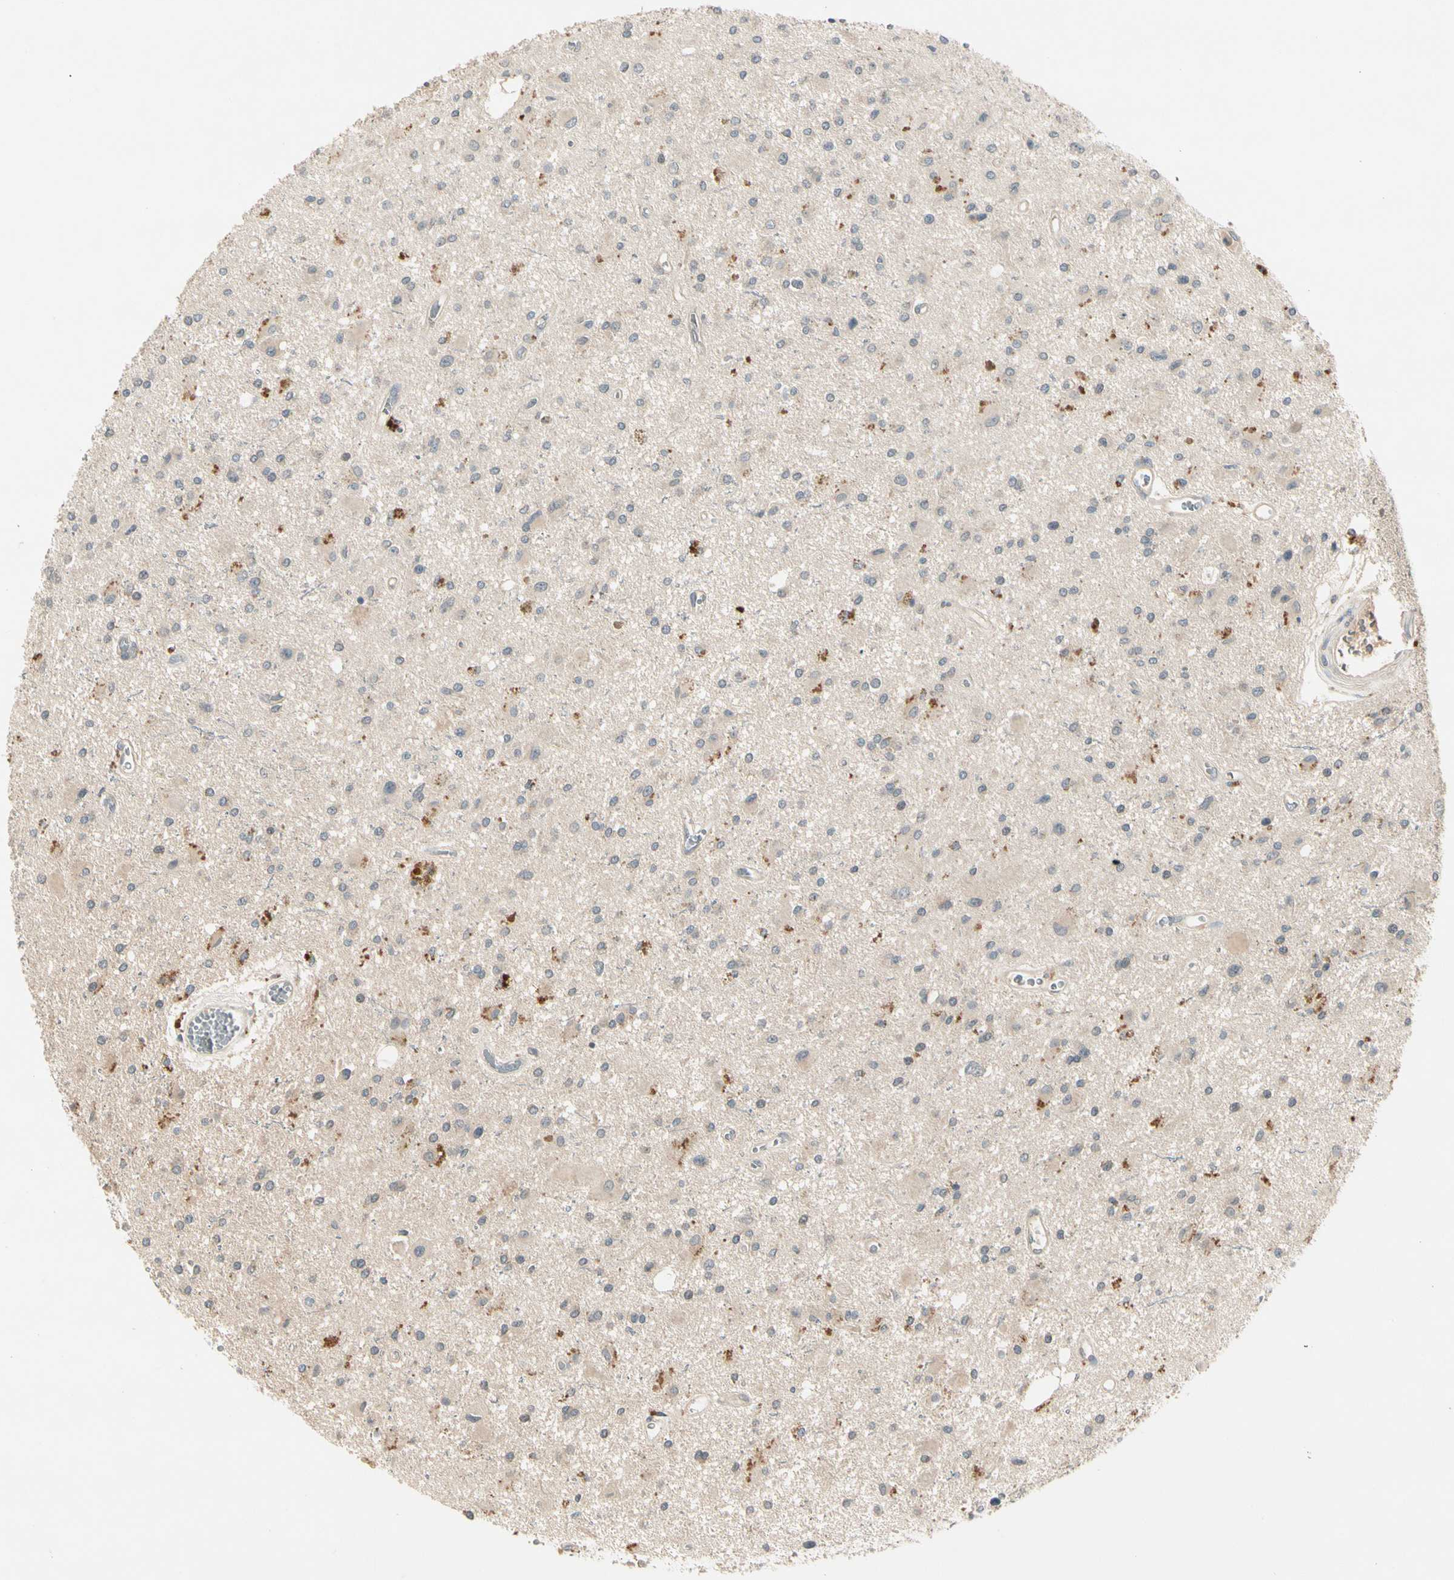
{"staining": {"intensity": "moderate", "quantity": "<25%", "location": "cytoplasmic/membranous"}, "tissue": "glioma", "cell_type": "Tumor cells", "image_type": "cancer", "snomed": [{"axis": "morphology", "description": "Glioma, malignant, Low grade"}, {"axis": "topography", "description": "Brain"}], "caption": "Immunohistochemical staining of human malignant glioma (low-grade) exhibits low levels of moderate cytoplasmic/membranous protein positivity in approximately <25% of tumor cells. The protein is shown in brown color, while the nuclei are stained blue.", "gene": "CCL4", "patient": {"sex": "male", "age": 58}}